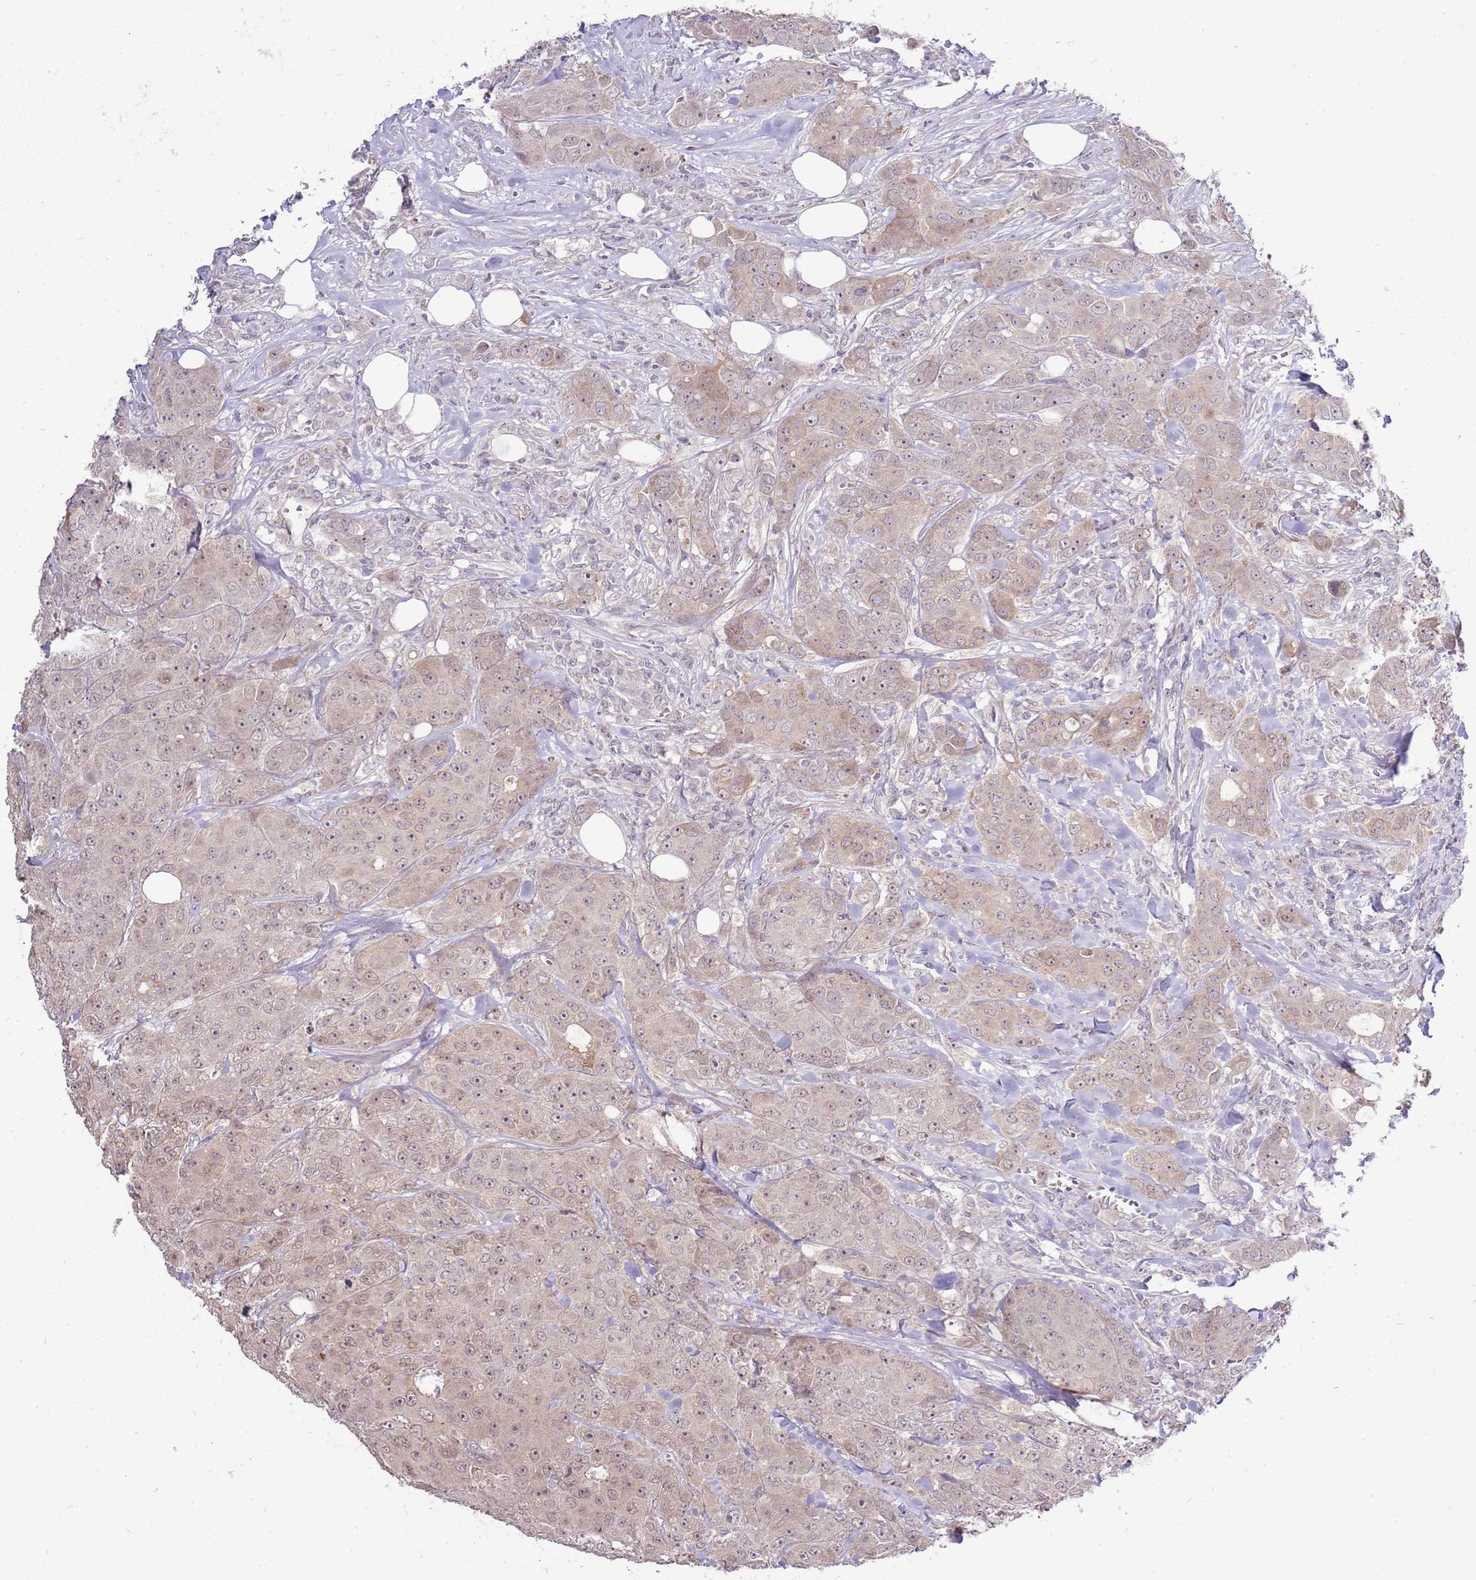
{"staining": {"intensity": "weak", "quantity": ">75%", "location": "cytoplasmic/membranous,nuclear"}, "tissue": "breast cancer", "cell_type": "Tumor cells", "image_type": "cancer", "snomed": [{"axis": "morphology", "description": "Duct carcinoma"}, {"axis": "topography", "description": "Breast"}], "caption": "The image exhibits immunohistochemical staining of breast intraductal carcinoma. There is weak cytoplasmic/membranous and nuclear staining is seen in about >75% of tumor cells.", "gene": "UGGT2", "patient": {"sex": "female", "age": 43}}